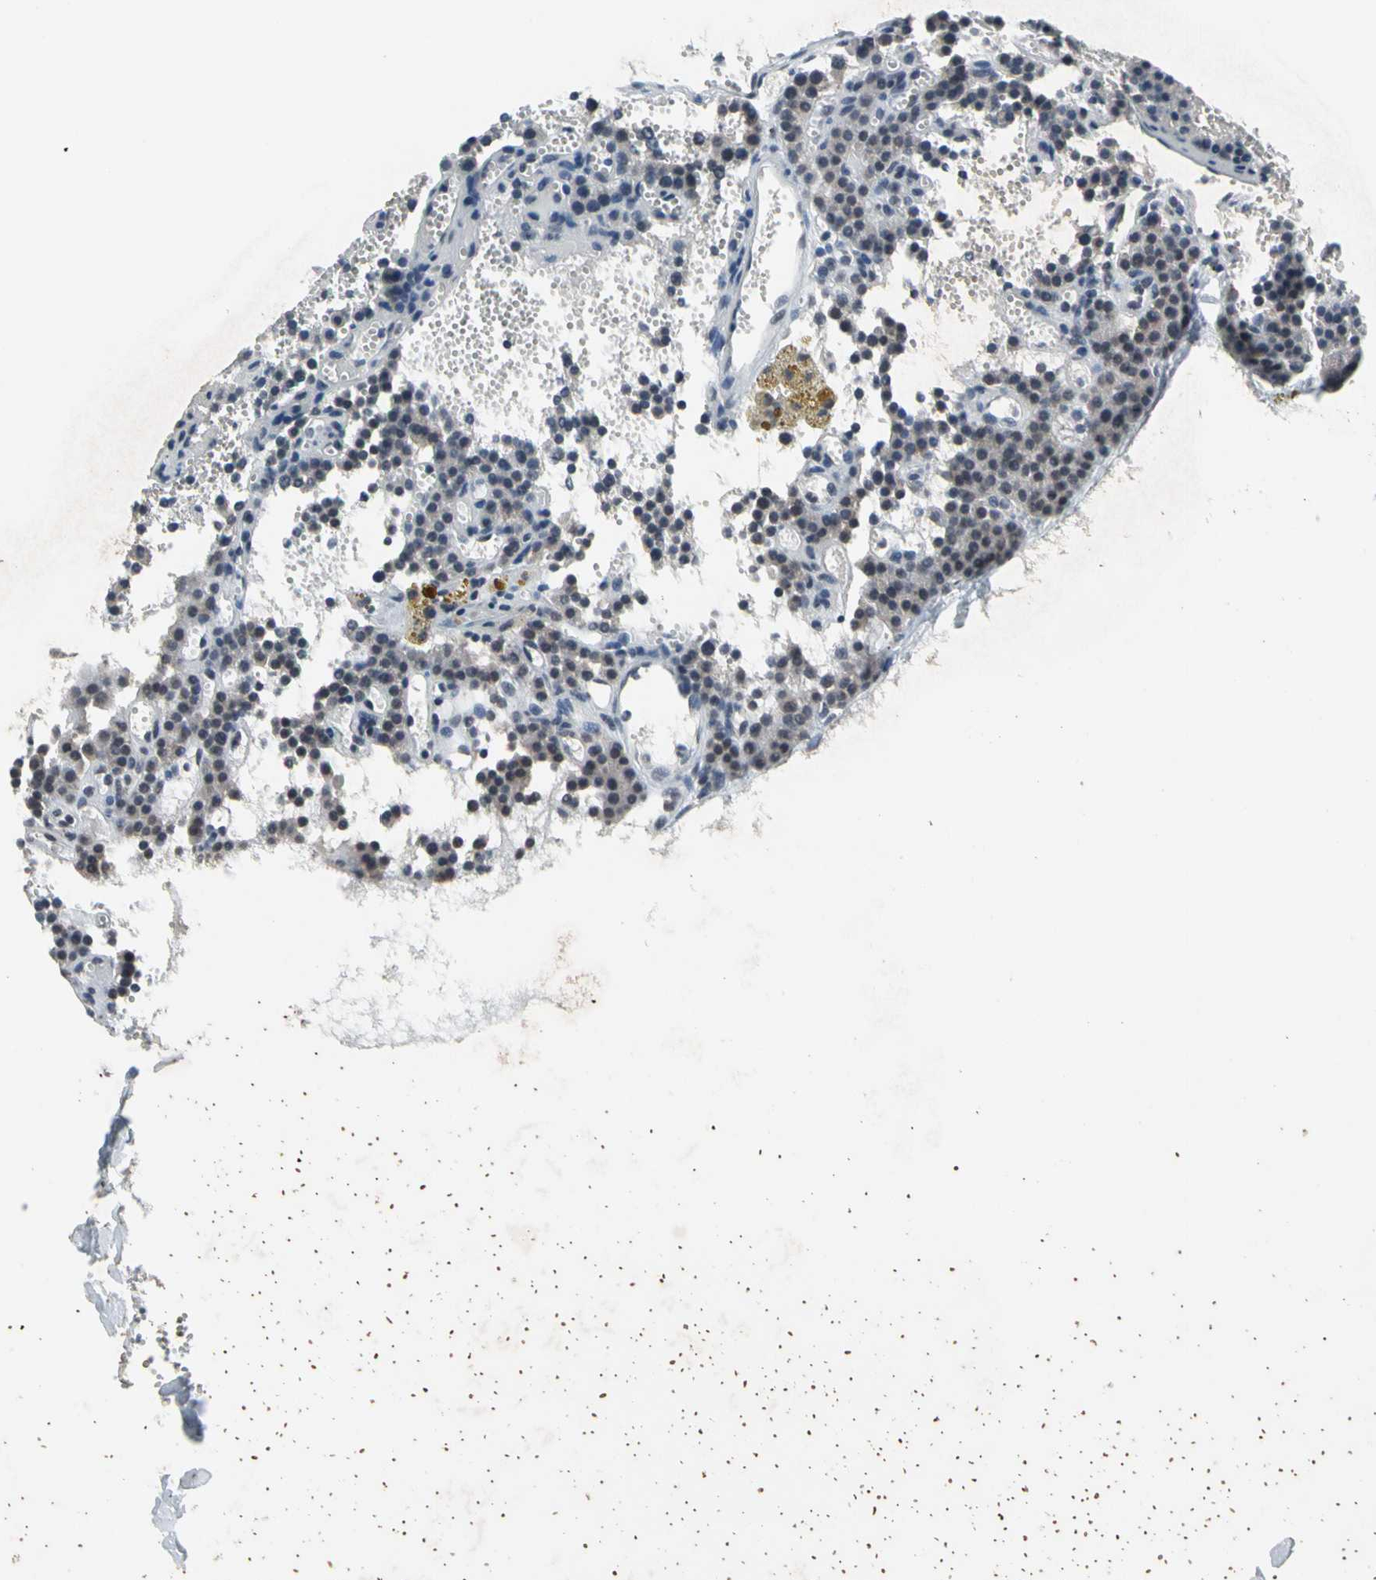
{"staining": {"intensity": "negative", "quantity": "none", "location": "none"}, "tissue": "parathyroid gland", "cell_type": "Glandular cells", "image_type": "normal", "snomed": [{"axis": "morphology", "description": "Normal tissue, NOS"}, {"axis": "topography", "description": "Parathyroid gland"}], "caption": "Immunohistochemical staining of normal human parathyroid gland shows no significant positivity in glandular cells.", "gene": "SV2A", "patient": {"sex": "male", "age": 25}}